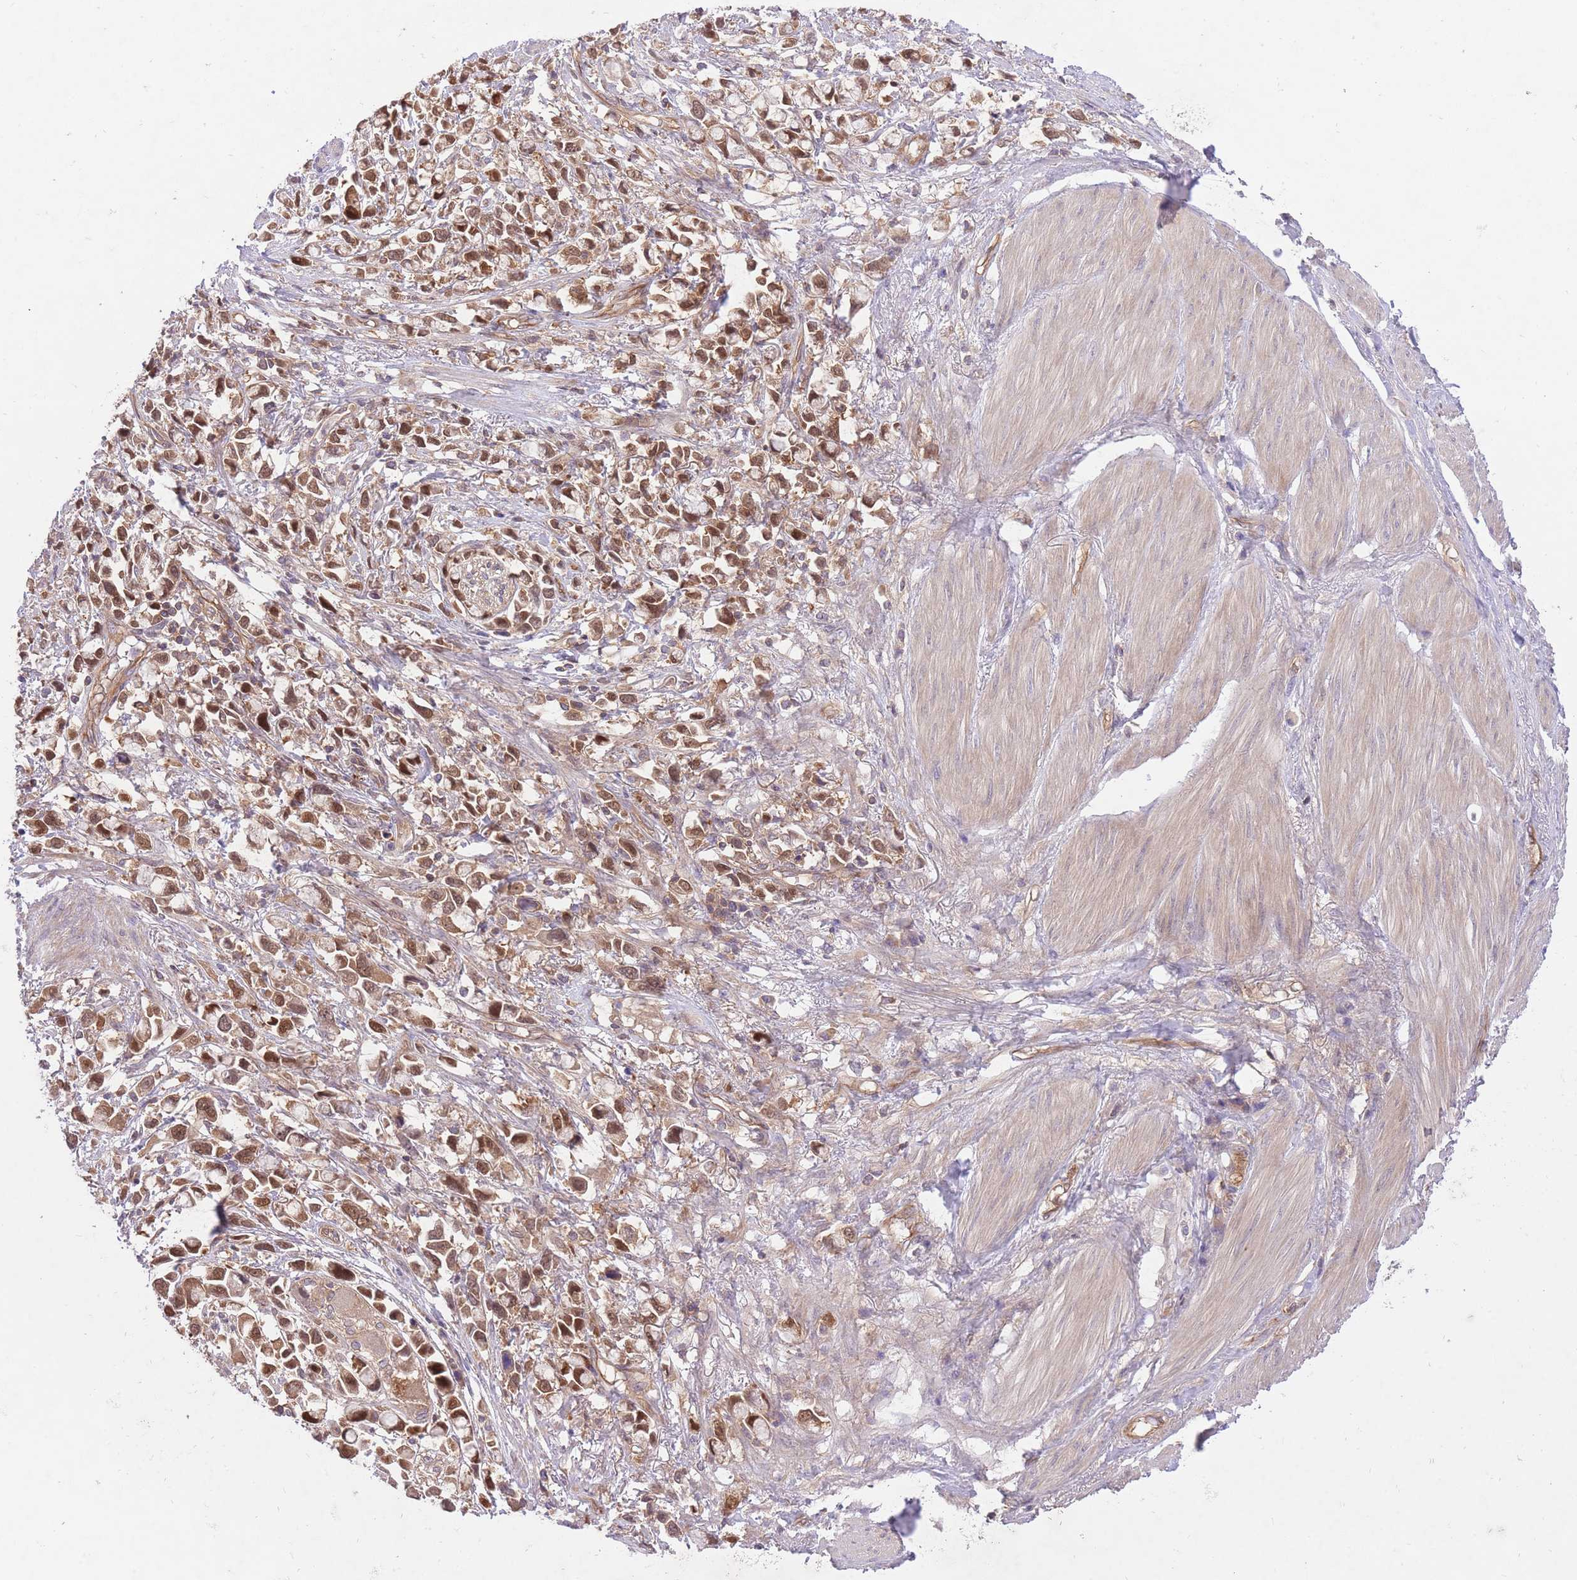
{"staining": {"intensity": "moderate", "quantity": ">75%", "location": "cytoplasmic/membranous,nuclear"}, "tissue": "stomach cancer", "cell_type": "Tumor cells", "image_type": "cancer", "snomed": [{"axis": "morphology", "description": "Adenocarcinoma, NOS"}, {"axis": "topography", "description": "Stomach"}], "caption": "Human stomach cancer stained with a brown dye displays moderate cytoplasmic/membranous and nuclear positive staining in approximately >75% of tumor cells.", "gene": "PREP", "patient": {"sex": "female", "age": 81}}